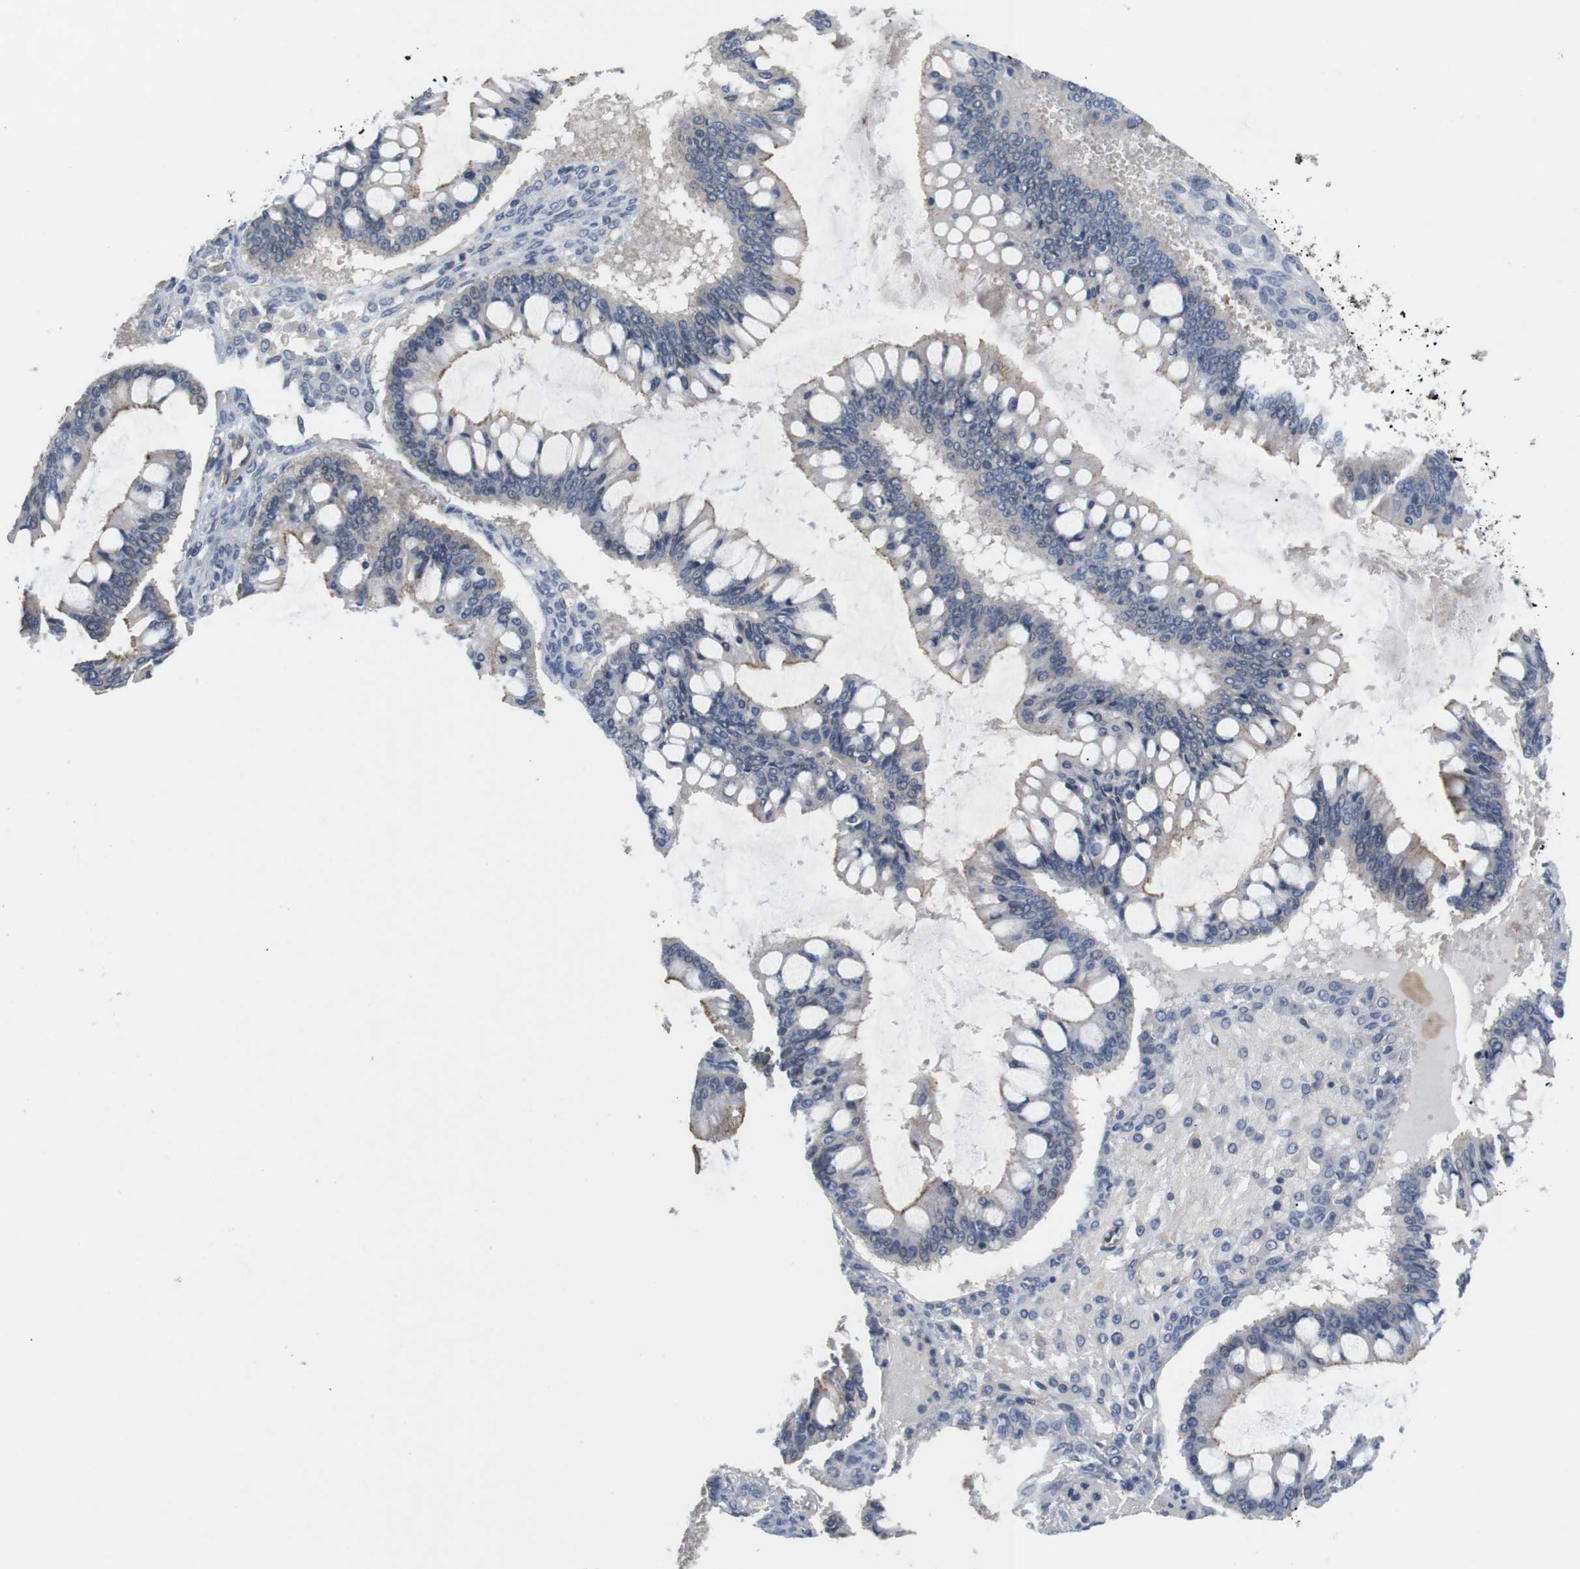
{"staining": {"intensity": "weak", "quantity": "<25%", "location": "cytoplasmic/membranous"}, "tissue": "ovarian cancer", "cell_type": "Tumor cells", "image_type": "cancer", "snomed": [{"axis": "morphology", "description": "Cystadenocarcinoma, mucinous, NOS"}, {"axis": "topography", "description": "Ovary"}], "caption": "High magnification brightfield microscopy of mucinous cystadenocarcinoma (ovarian) stained with DAB (brown) and counterstained with hematoxylin (blue): tumor cells show no significant positivity.", "gene": "NECTIN1", "patient": {"sex": "female", "age": 73}}